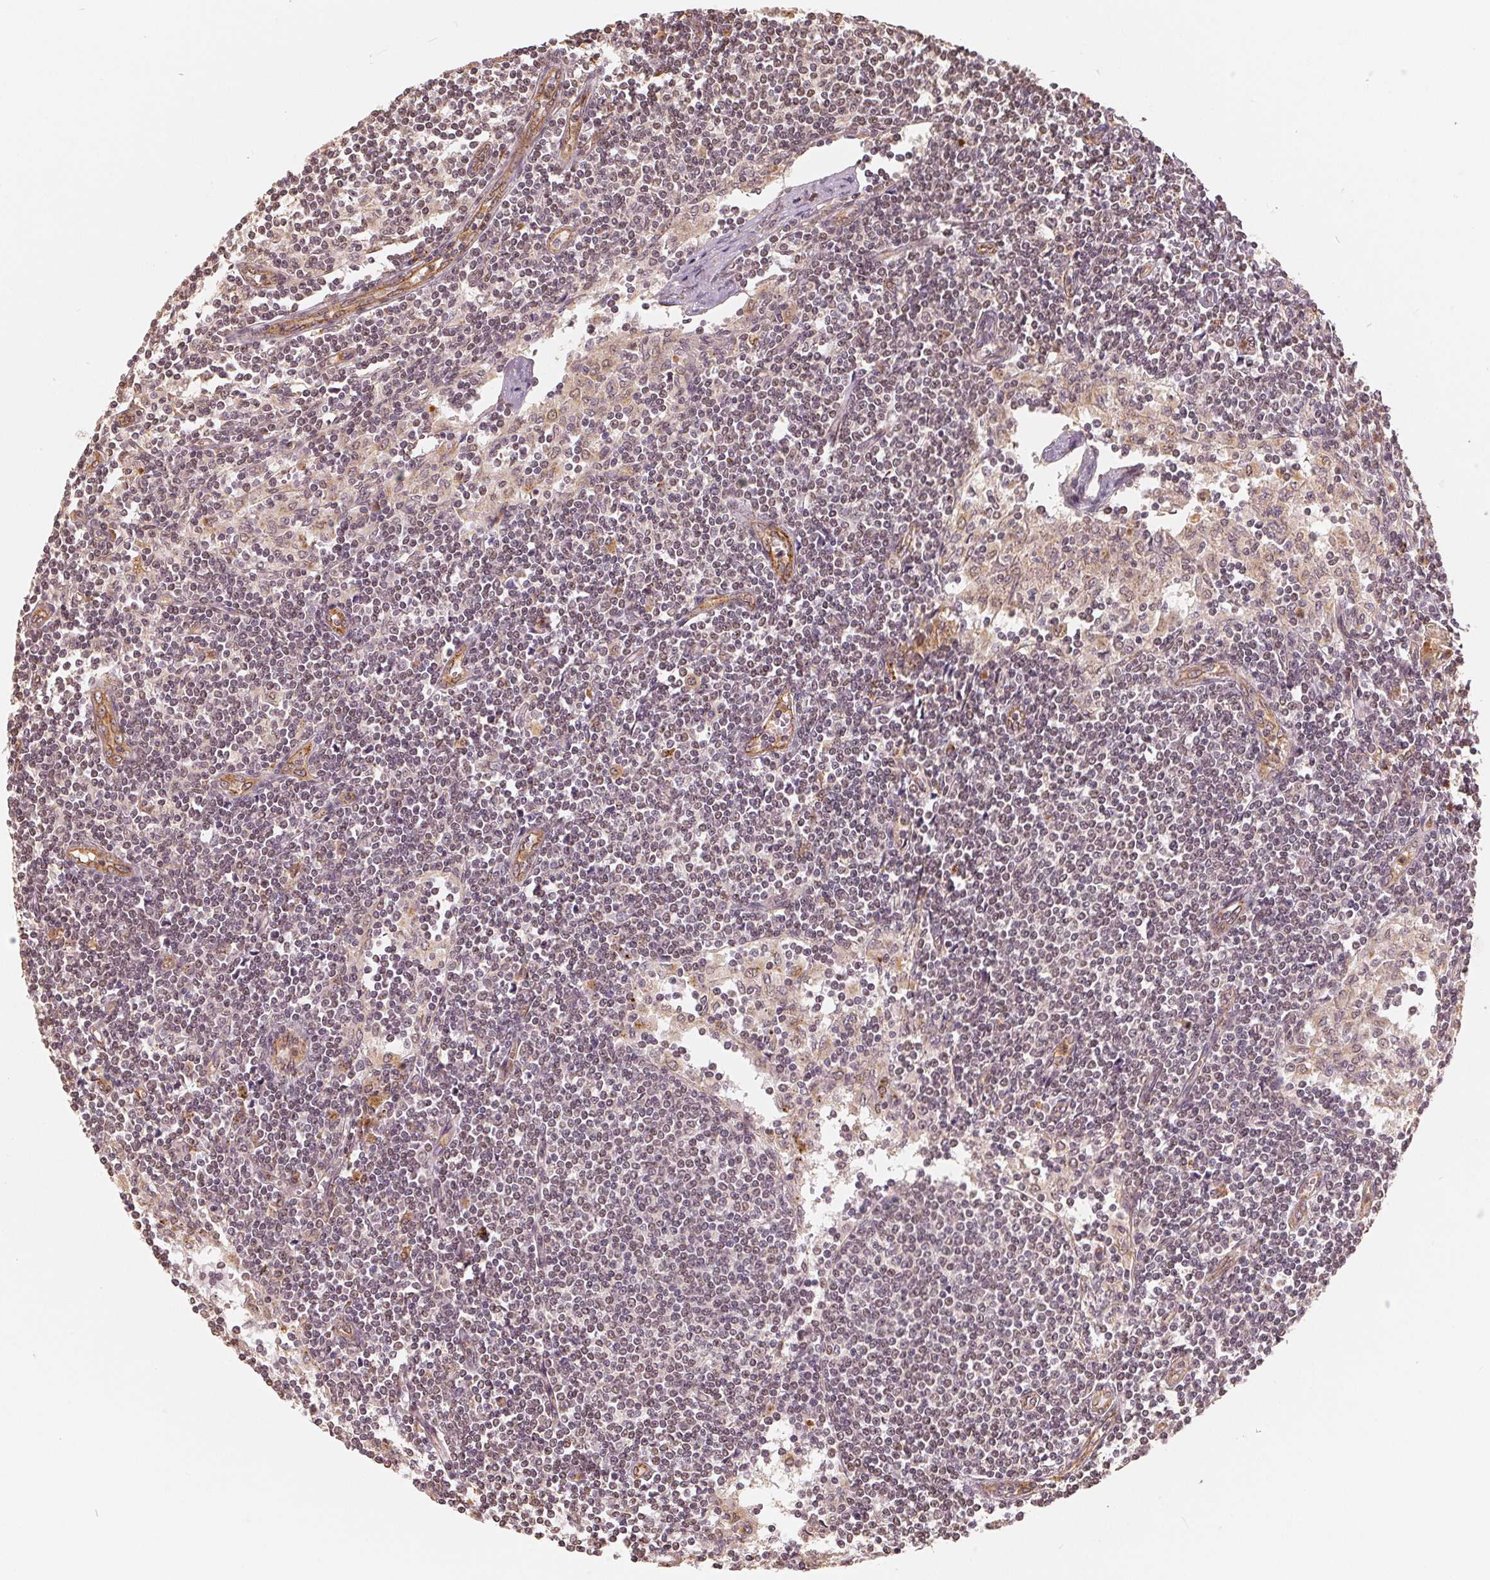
{"staining": {"intensity": "moderate", "quantity": "<25%", "location": "nuclear"}, "tissue": "lymph node", "cell_type": "Germinal center cells", "image_type": "normal", "snomed": [{"axis": "morphology", "description": "Normal tissue, NOS"}, {"axis": "topography", "description": "Lymph node"}], "caption": "This is a photomicrograph of immunohistochemistry (IHC) staining of normal lymph node, which shows moderate positivity in the nuclear of germinal center cells.", "gene": "GUSB", "patient": {"sex": "female", "age": 69}}